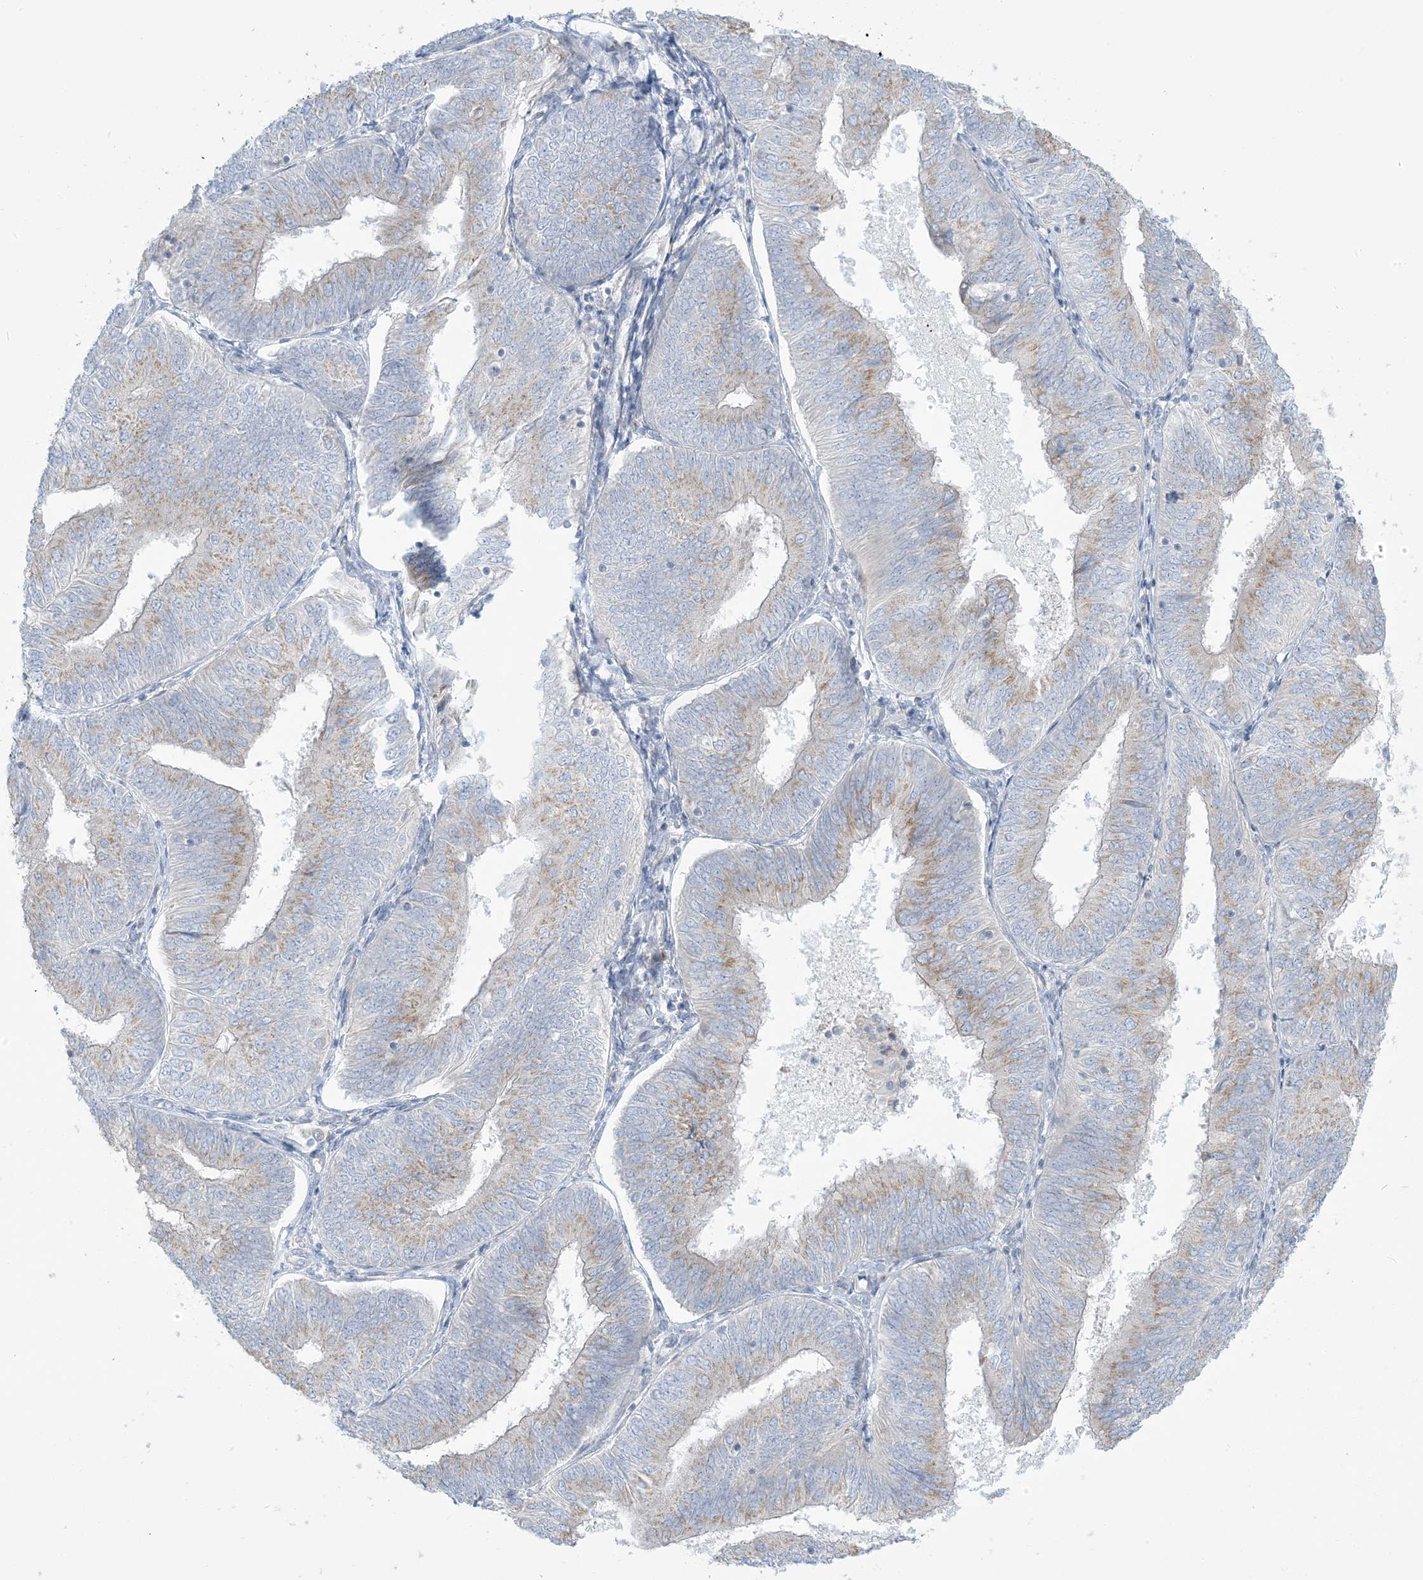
{"staining": {"intensity": "moderate", "quantity": "25%-75%", "location": "cytoplasmic/membranous"}, "tissue": "endometrial cancer", "cell_type": "Tumor cells", "image_type": "cancer", "snomed": [{"axis": "morphology", "description": "Adenocarcinoma, NOS"}, {"axis": "topography", "description": "Endometrium"}], "caption": "Immunohistochemical staining of endometrial adenocarcinoma exhibits moderate cytoplasmic/membranous protein positivity in approximately 25%-75% of tumor cells.", "gene": "AFTPH", "patient": {"sex": "female", "age": 58}}